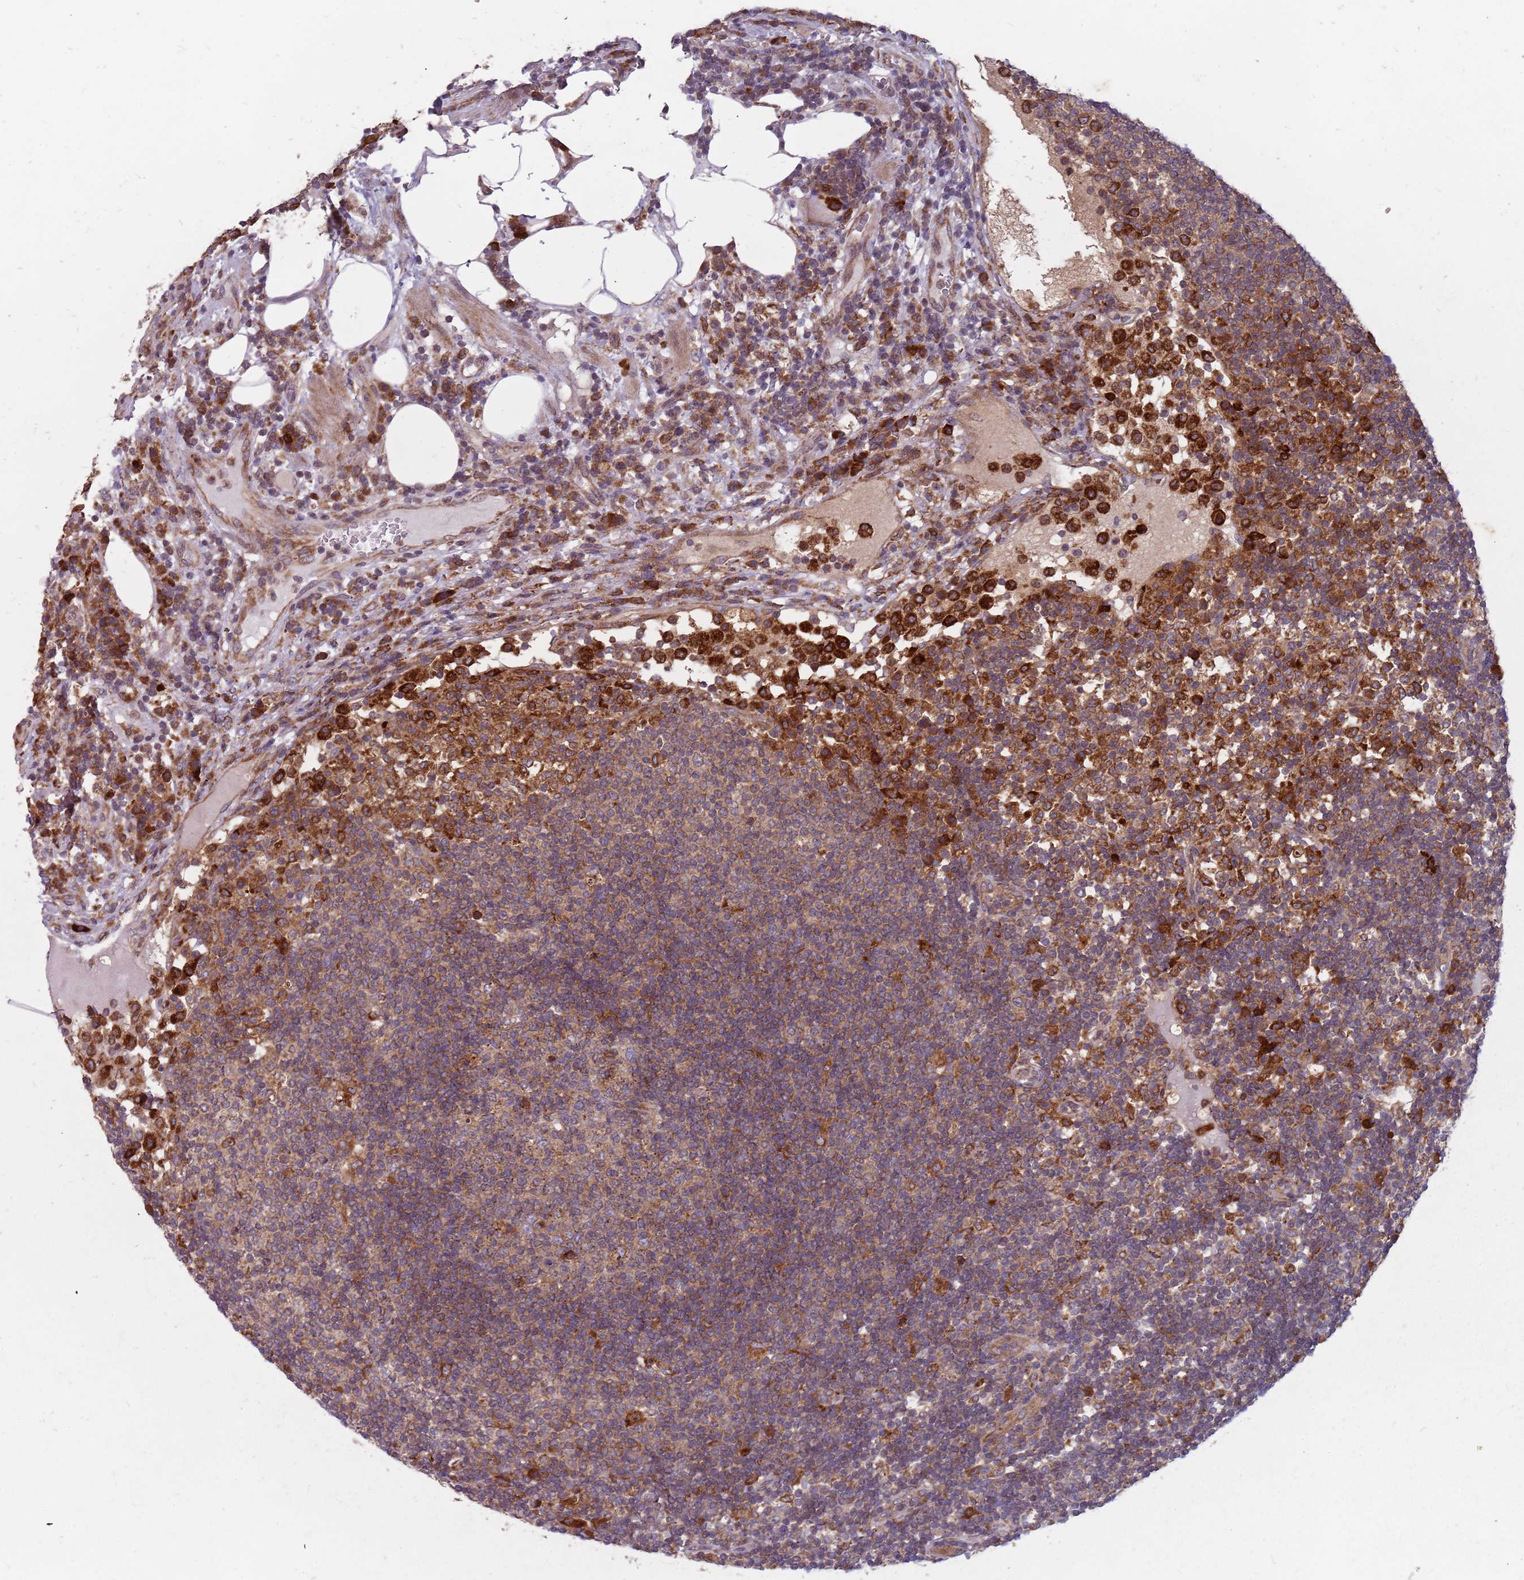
{"staining": {"intensity": "weak", "quantity": ">75%", "location": "cytoplasmic/membranous"}, "tissue": "lymph node", "cell_type": "Germinal center cells", "image_type": "normal", "snomed": [{"axis": "morphology", "description": "Normal tissue, NOS"}, {"axis": "topography", "description": "Lymph node"}], "caption": "IHC histopathology image of unremarkable human lymph node stained for a protein (brown), which demonstrates low levels of weak cytoplasmic/membranous expression in approximately >75% of germinal center cells.", "gene": "NME4", "patient": {"sex": "female", "age": 53}}